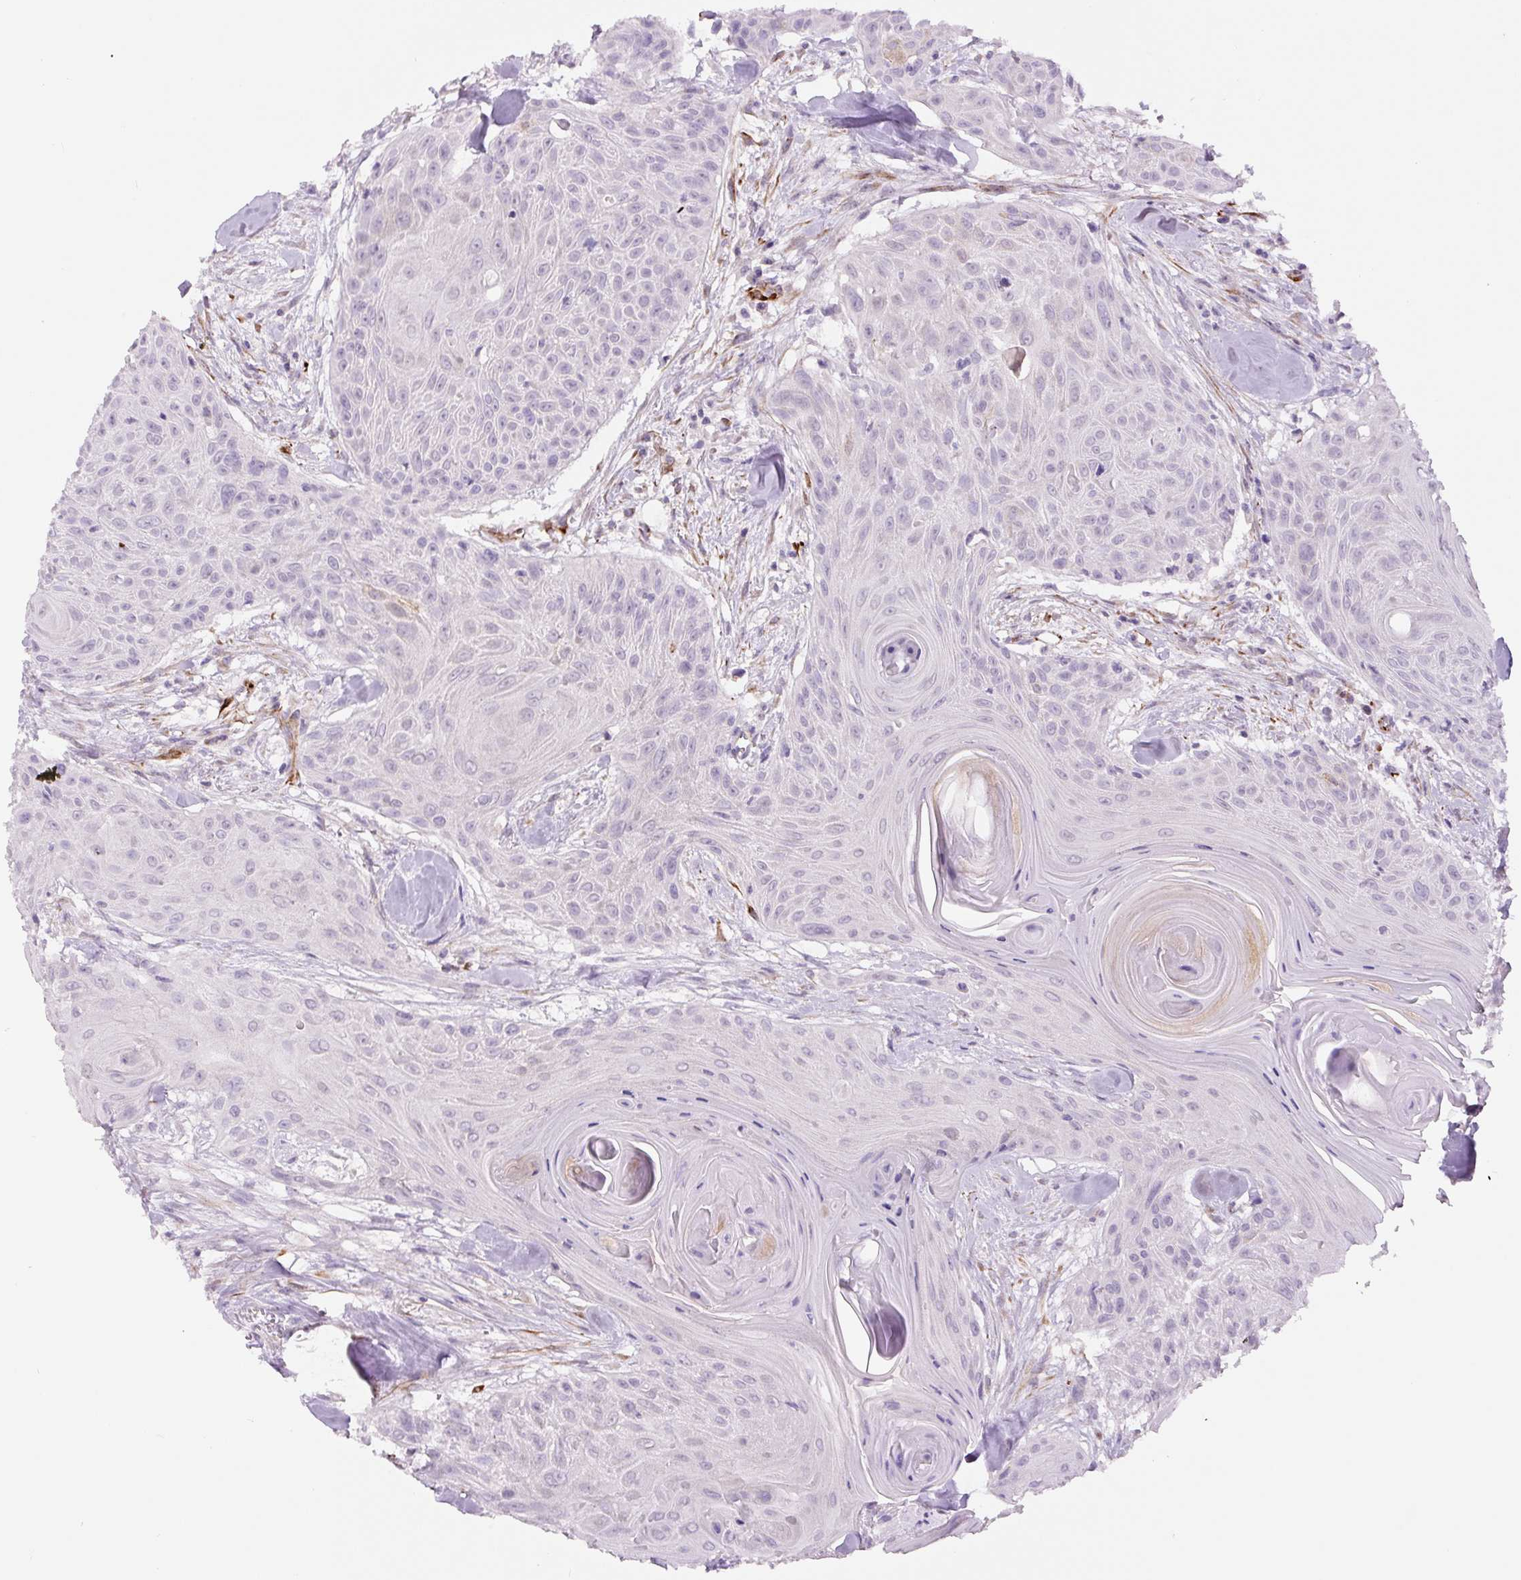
{"staining": {"intensity": "negative", "quantity": "none", "location": "none"}, "tissue": "head and neck cancer", "cell_type": "Tumor cells", "image_type": "cancer", "snomed": [{"axis": "morphology", "description": "Squamous cell carcinoma, NOS"}, {"axis": "topography", "description": "Lymph node"}, {"axis": "topography", "description": "Salivary gland"}, {"axis": "topography", "description": "Head-Neck"}], "caption": "There is no significant positivity in tumor cells of head and neck squamous cell carcinoma.", "gene": "NES", "patient": {"sex": "female", "age": 74}}